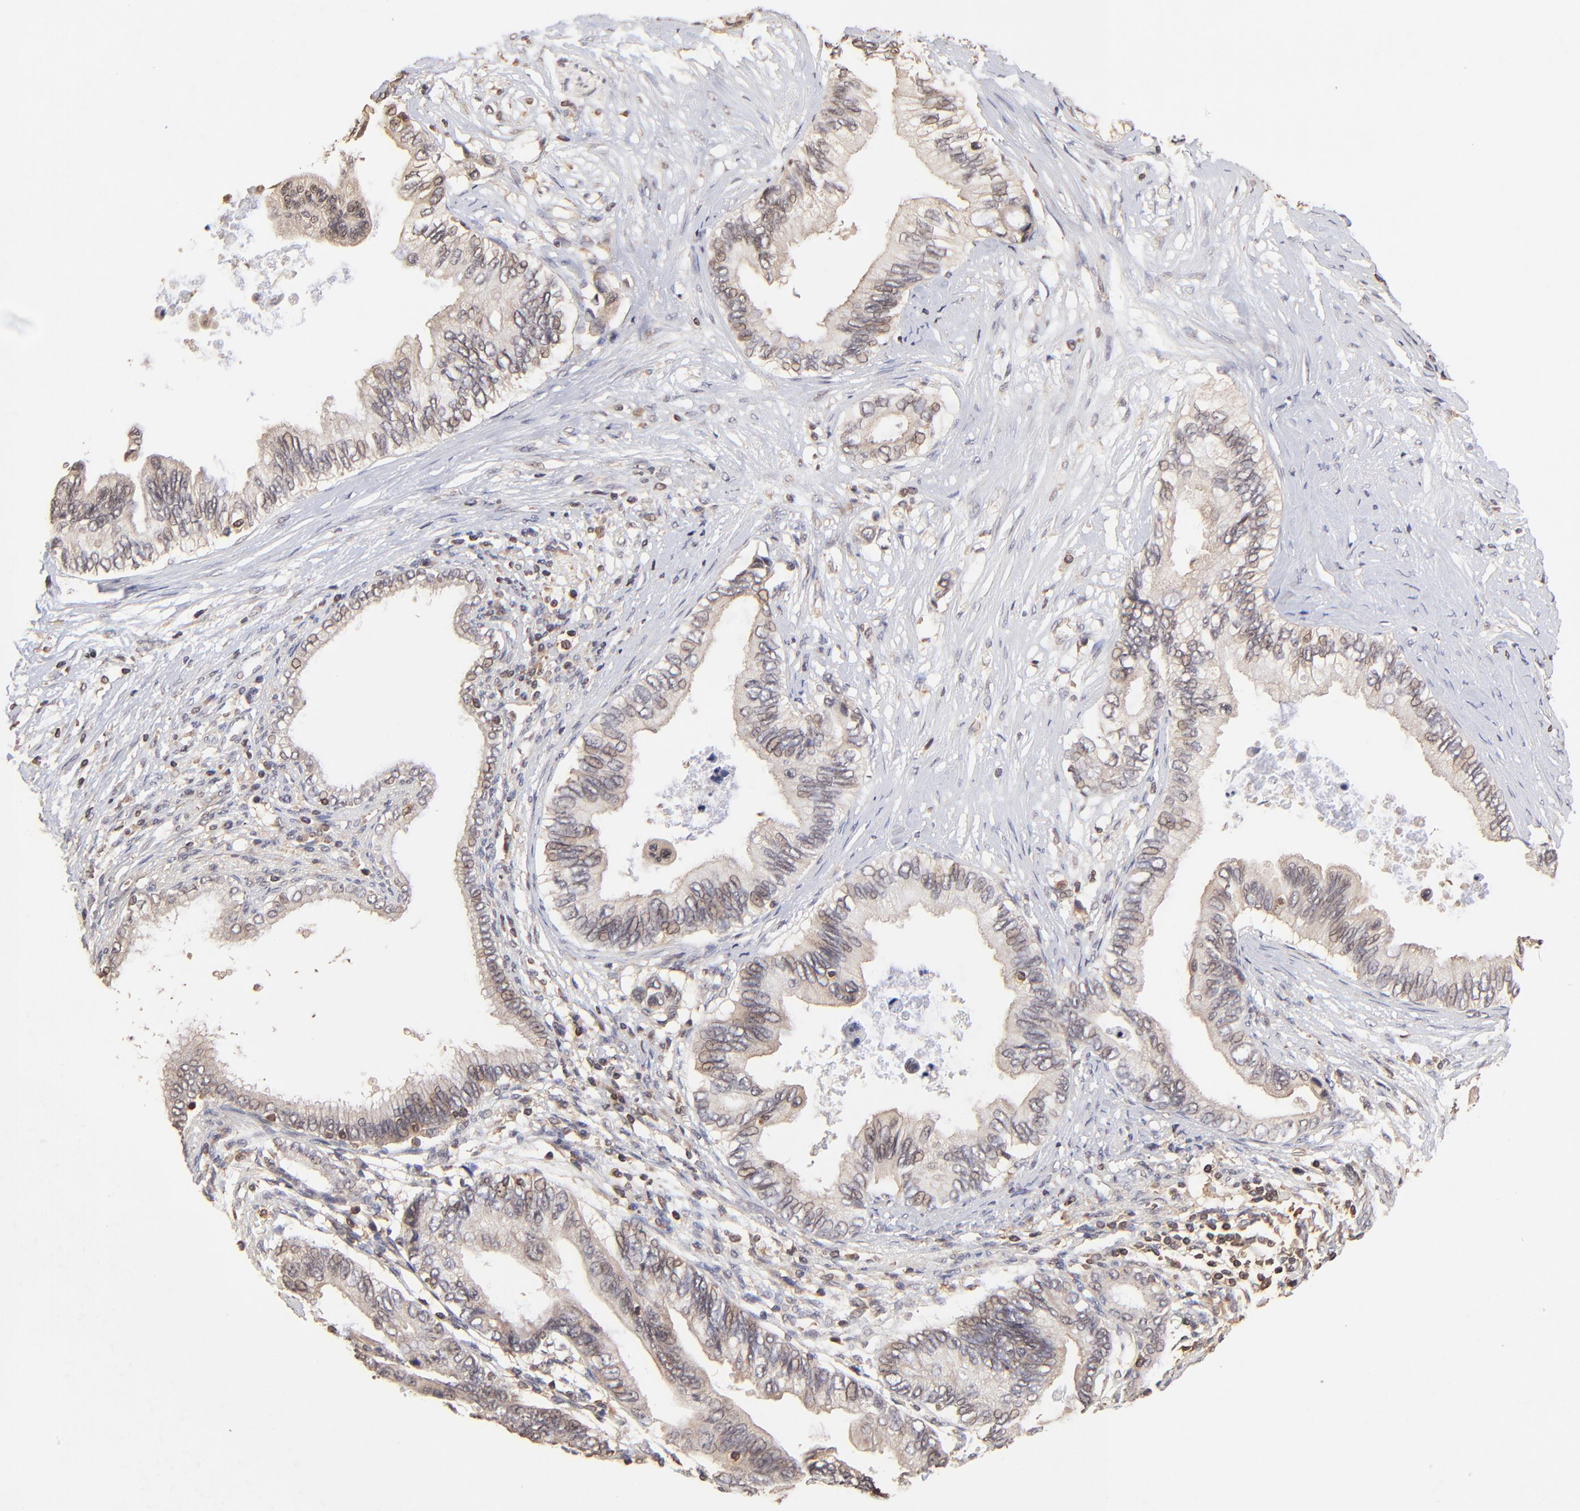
{"staining": {"intensity": "moderate", "quantity": ">75%", "location": "cytoplasmic/membranous"}, "tissue": "pancreatic cancer", "cell_type": "Tumor cells", "image_type": "cancer", "snomed": [{"axis": "morphology", "description": "Adenocarcinoma, NOS"}, {"axis": "topography", "description": "Pancreas"}], "caption": "This photomicrograph exhibits immunohistochemistry staining of pancreatic adenocarcinoma, with medium moderate cytoplasmic/membranous expression in approximately >75% of tumor cells.", "gene": "STON2", "patient": {"sex": "female", "age": 66}}